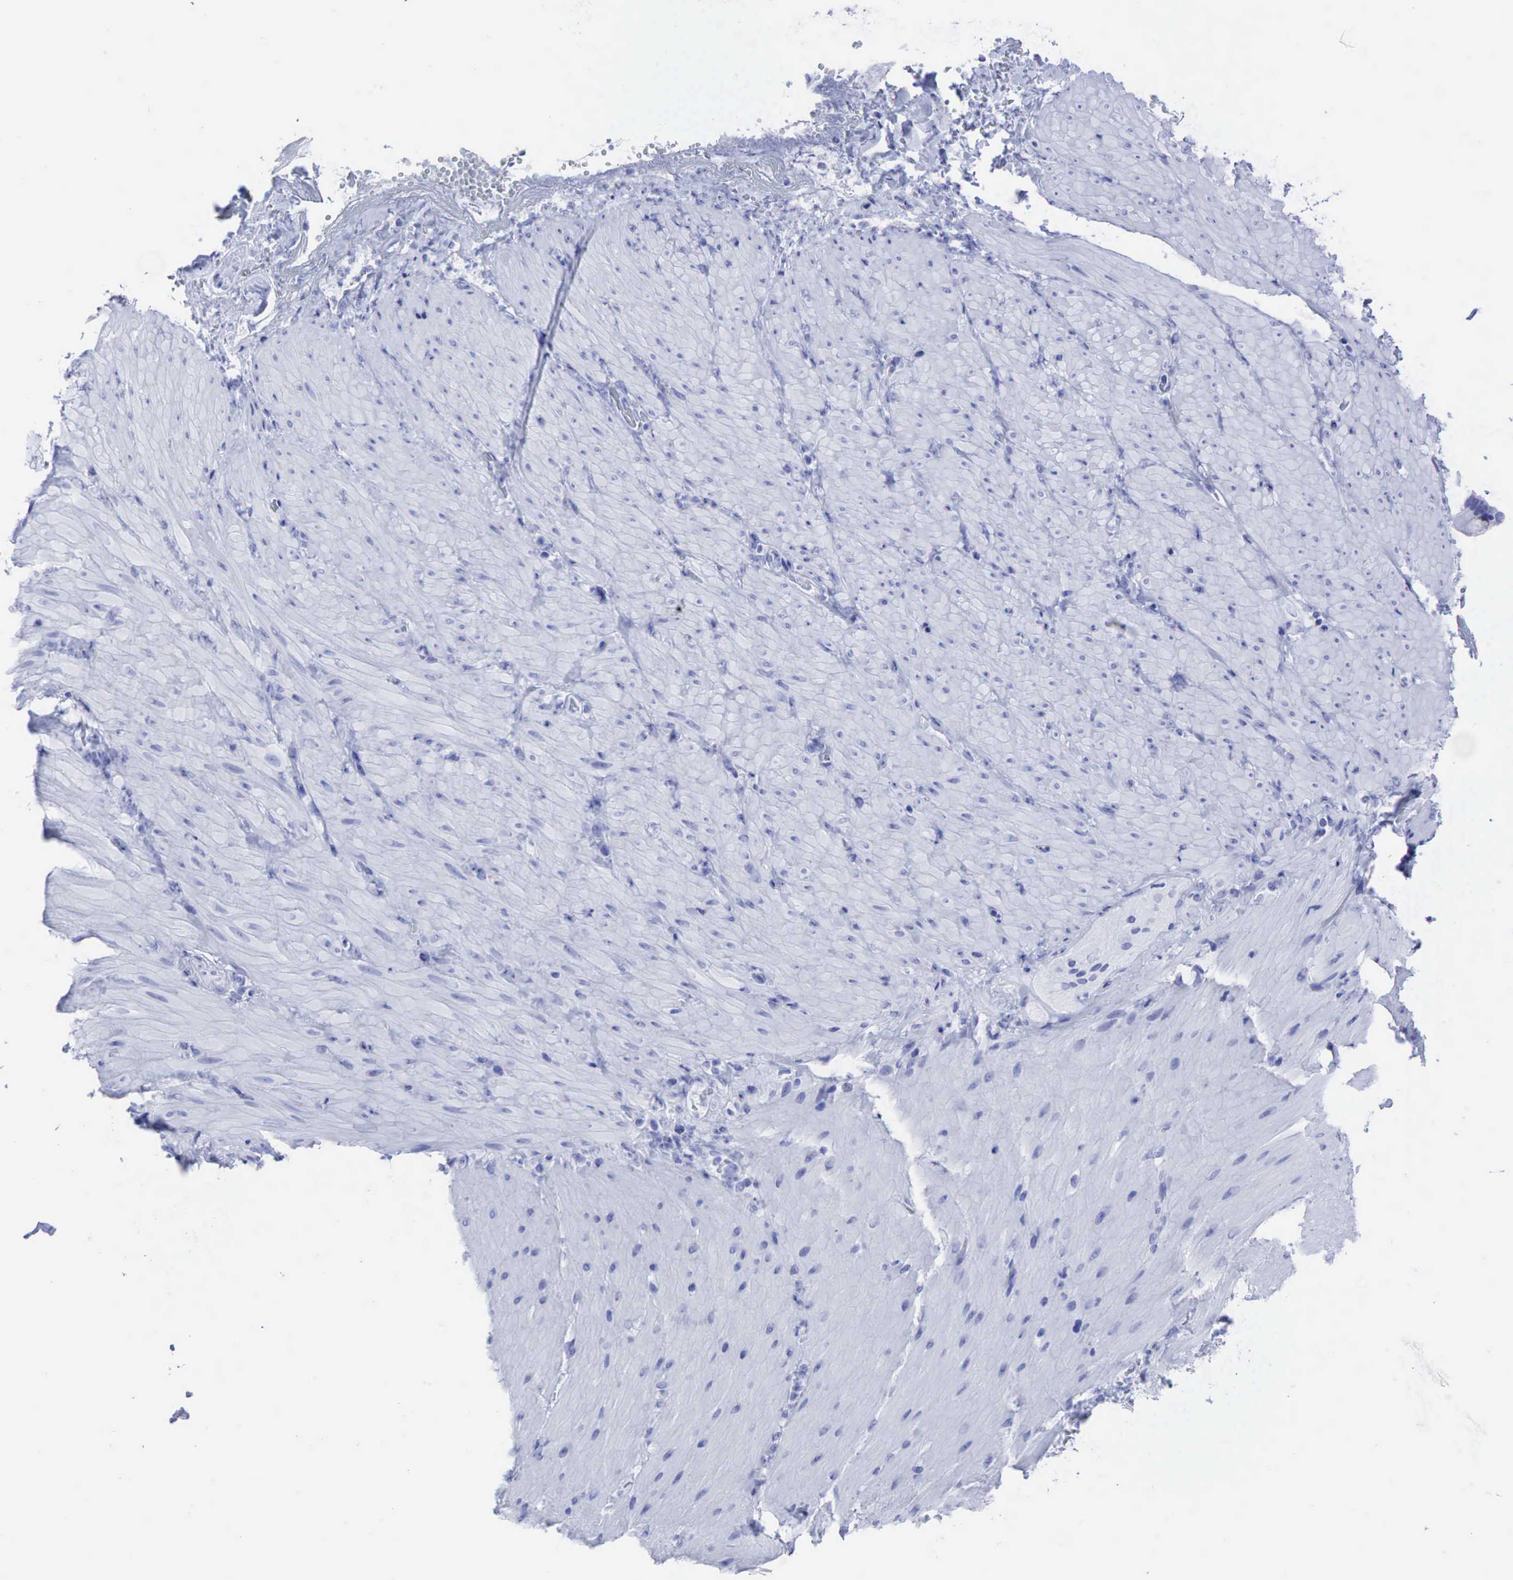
{"staining": {"intensity": "negative", "quantity": "none", "location": "none"}, "tissue": "smooth muscle", "cell_type": "Smooth muscle cells", "image_type": "normal", "snomed": [{"axis": "morphology", "description": "Normal tissue, NOS"}, {"axis": "topography", "description": "Duodenum"}], "caption": "Immunohistochemistry (IHC) of normal smooth muscle reveals no expression in smooth muscle cells.", "gene": "CEACAM5", "patient": {"sex": "male", "age": 63}}